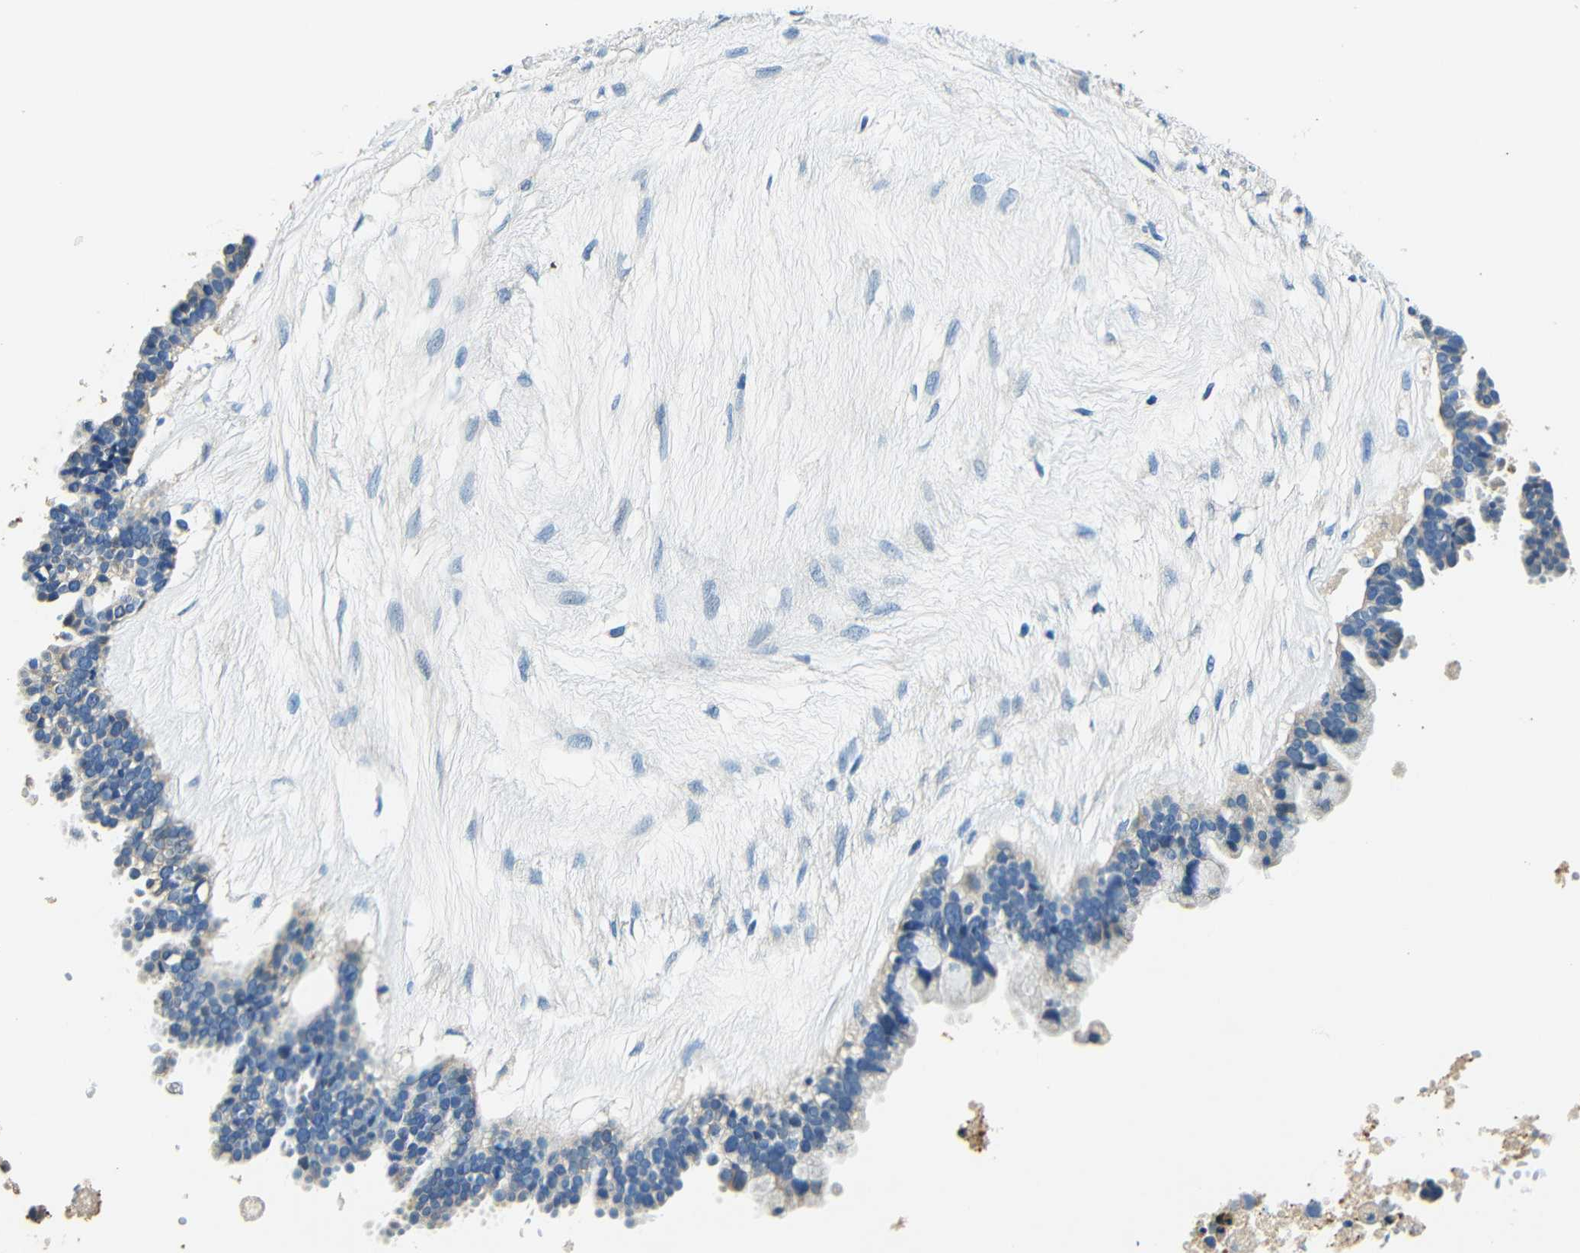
{"staining": {"intensity": "weak", "quantity": "25%-75%", "location": "cytoplasmic/membranous"}, "tissue": "ovarian cancer", "cell_type": "Tumor cells", "image_type": "cancer", "snomed": [{"axis": "morphology", "description": "Cystadenocarcinoma, serous, NOS"}, {"axis": "topography", "description": "Ovary"}], "caption": "Immunohistochemistry (IHC) histopathology image of ovarian cancer (serous cystadenocarcinoma) stained for a protein (brown), which displays low levels of weak cytoplasmic/membranous positivity in about 25%-75% of tumor cells.", "gene": "FMO5", "patient": {"sex": "female", "age": 56}}